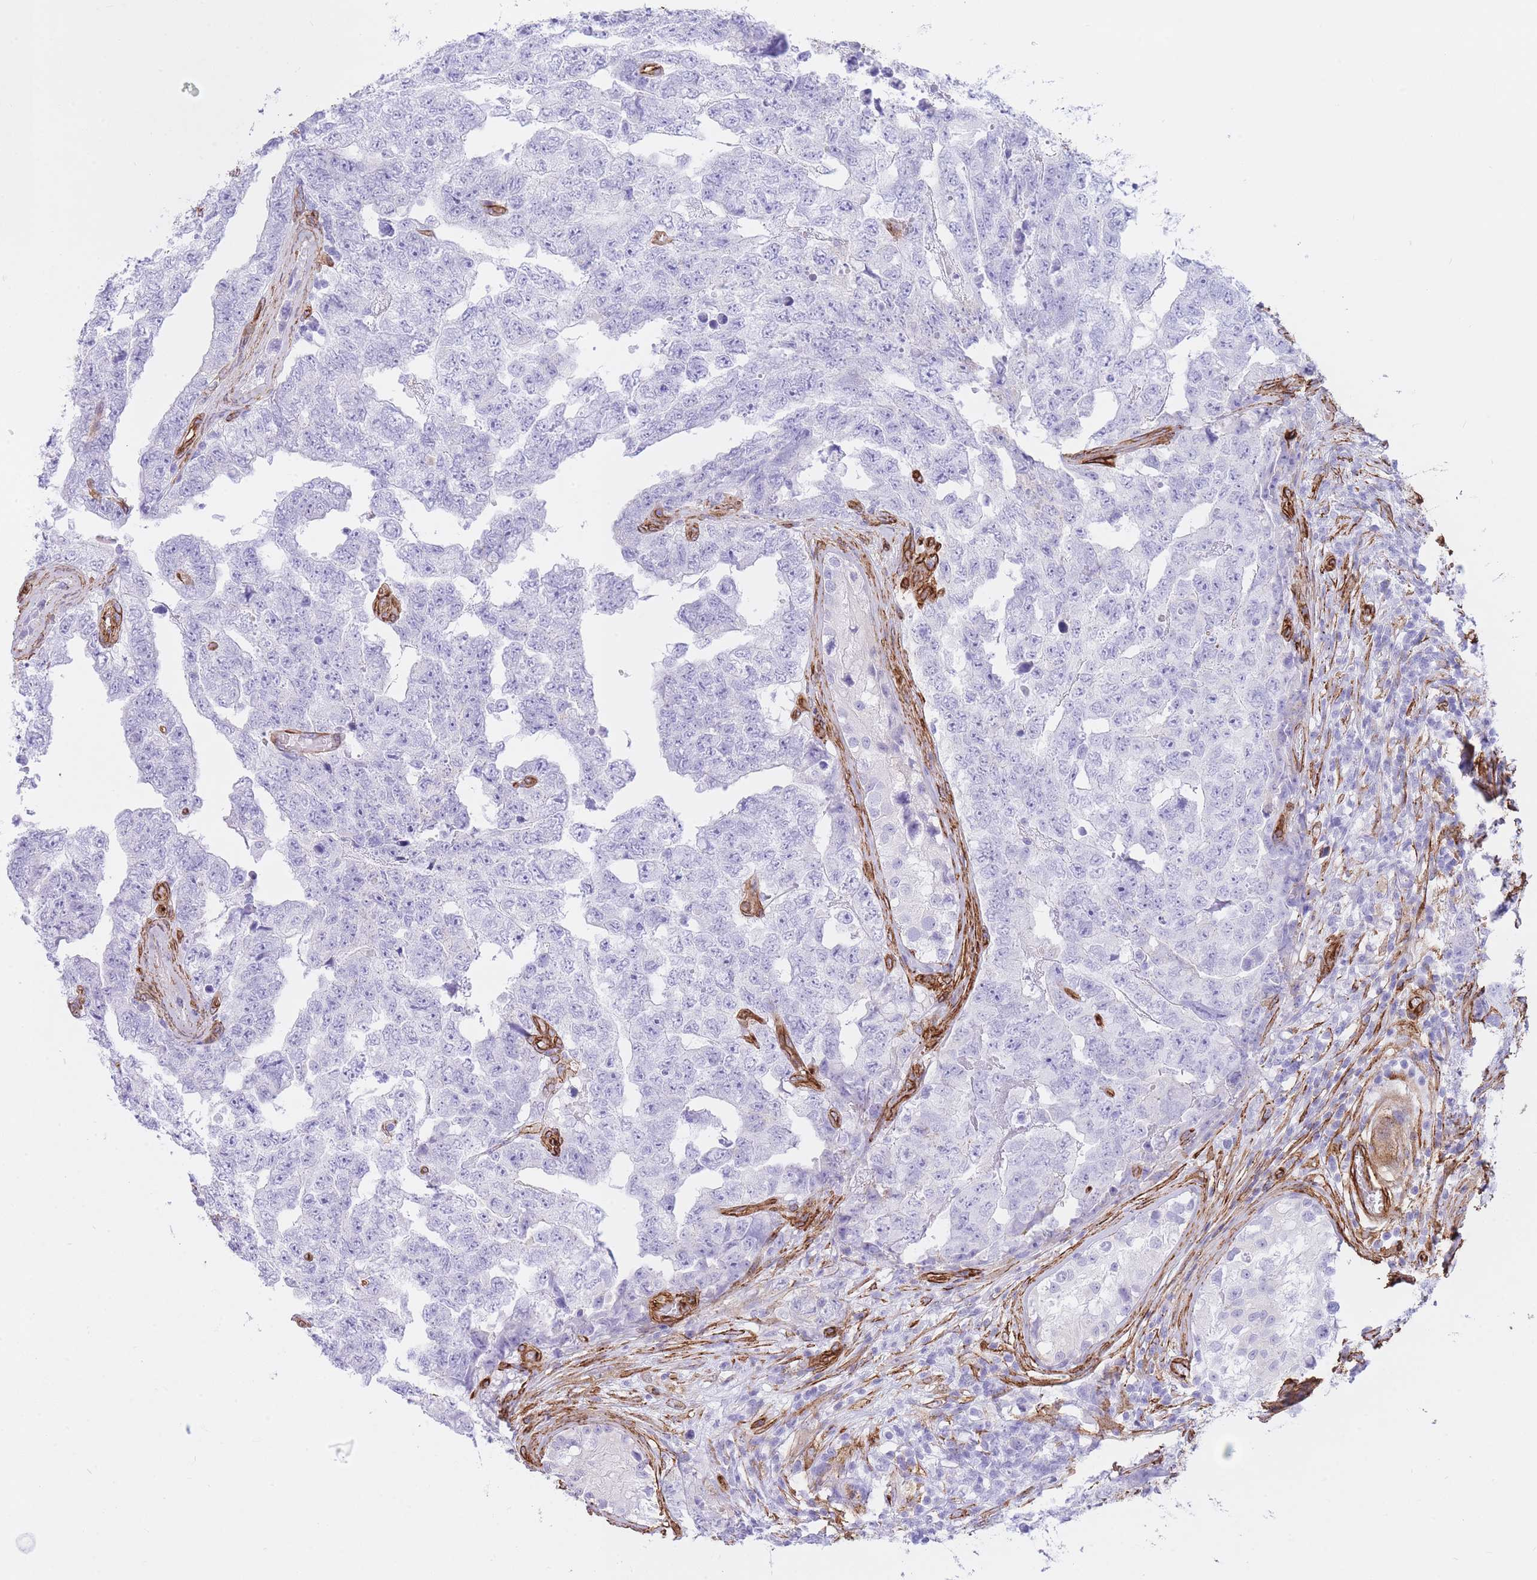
{"staining": {"intensity": "negative", "quantity": "none", "location": "none"}, "tissue": "testis cancer", "cell_type": "Tumor cells", "image_type": "cancer", "snomed": [{"axis": "morphology", "description": "Carcinoma, Embryonal, NOS"}, {"axis": "topography", "description": "Testis"}], "caption": "Micrograph shows no significant protein expression in tumor cells of embryonal carcinoma (testis).", "gene": "CAVIN1", "patient": {"sex": "male", "age": 25}}